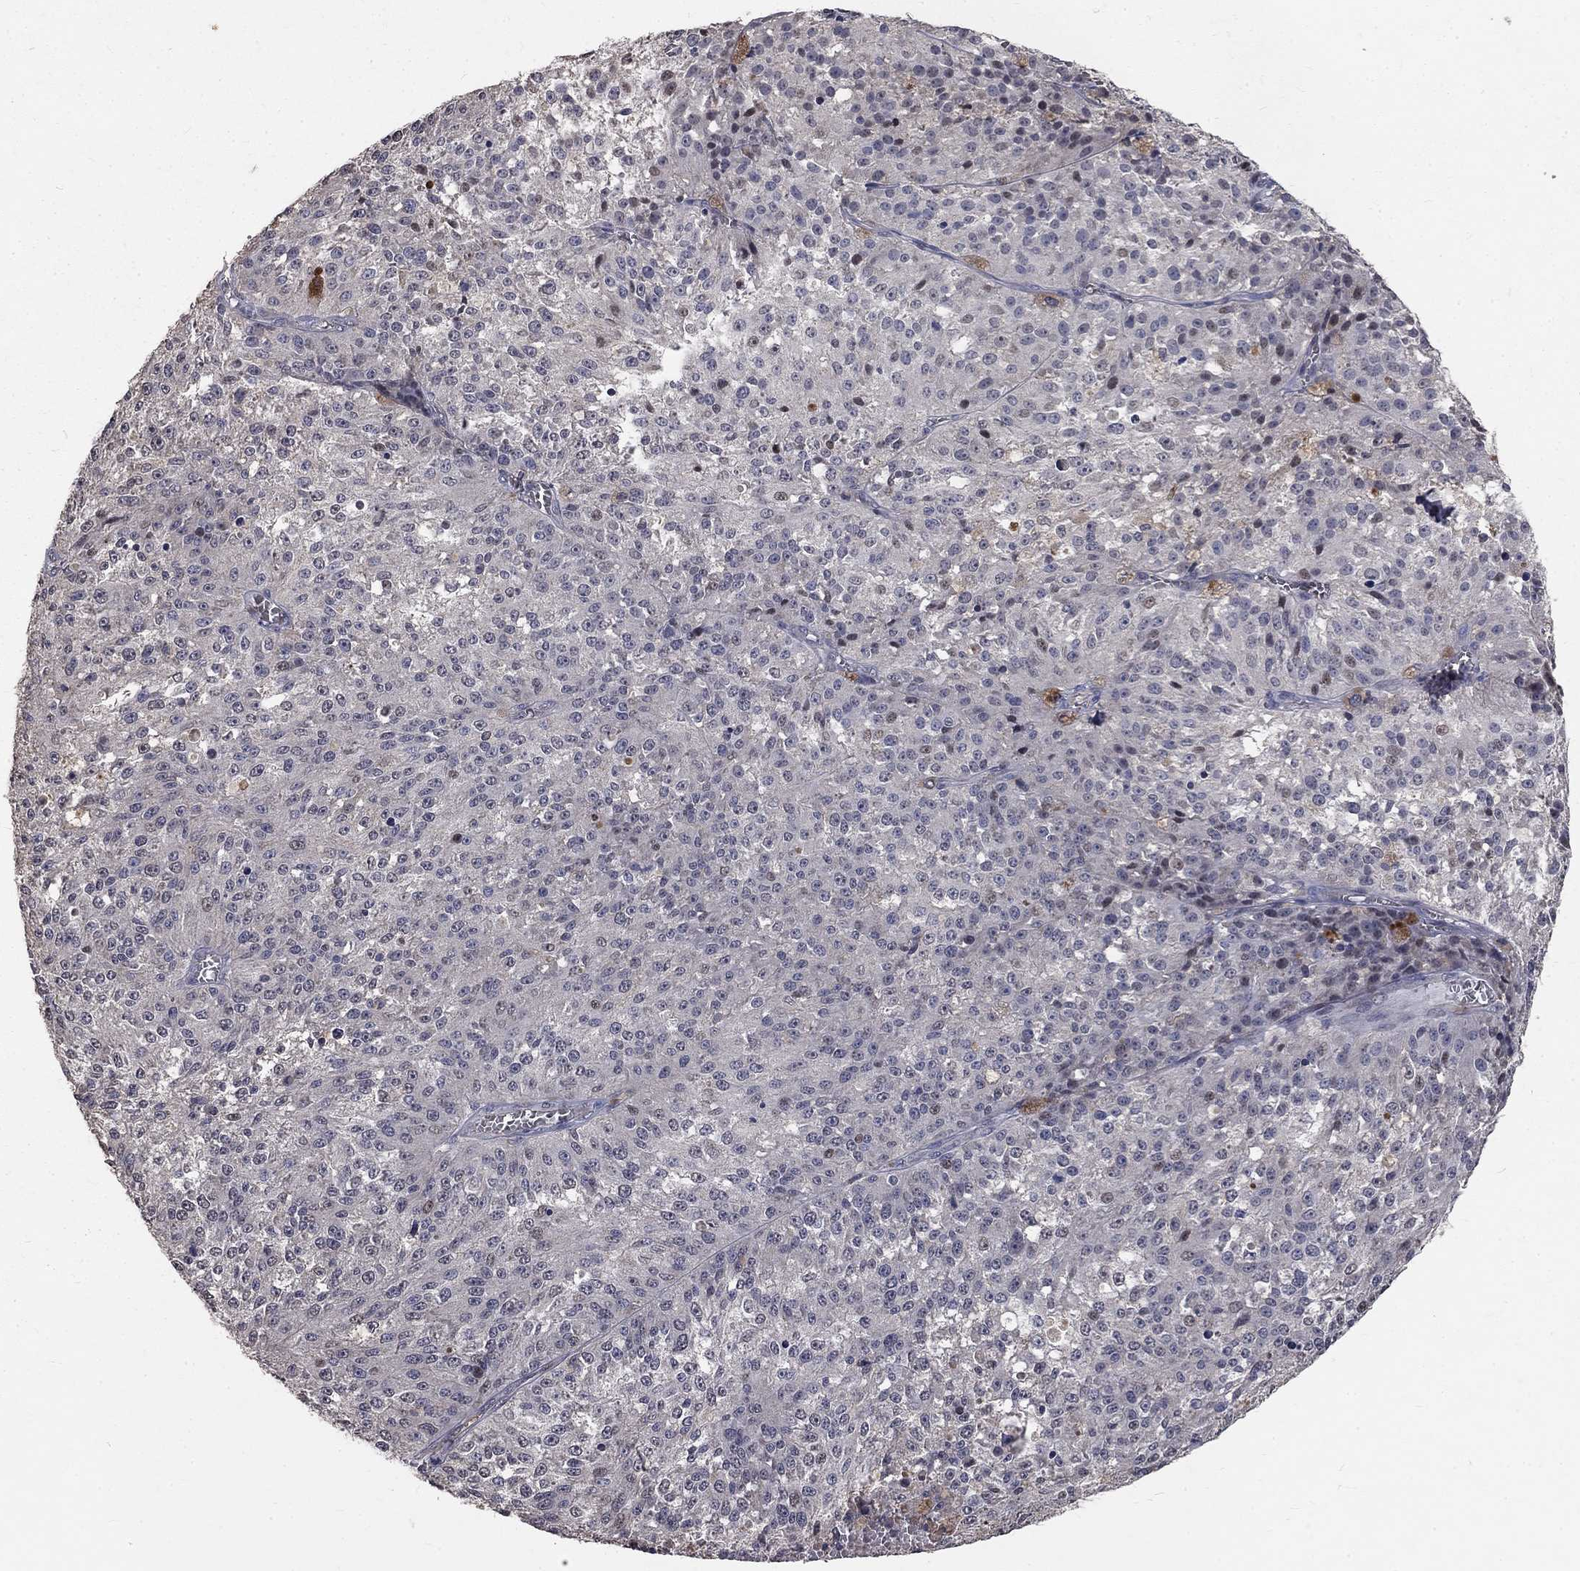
{"staining": {"intensity": "negative", "quantity": "none", "location": "none"}, "tissue": "melanoma", "cell_type": "Tumor cells", "image_type": "cancer", "snomed": [{"axis": "morphology", "description": "Malignant melanoma, Metastatic site"}, {"axis": "topography", "description": "Lymph node"}], "caption": "Immunohistochemistry (IHC) photomicrograph of neoplastic tissue: melanoma stained with DAB exhibits no significant protein positivity in tumor cells. The staining was performed using DAB to visualize the protein expression in brown, while the nuclei were stained in blue with hematoxylin (Magnification: 20x).", "gene": "CHST5", "patient": {"sex": "female", "age": 64}}